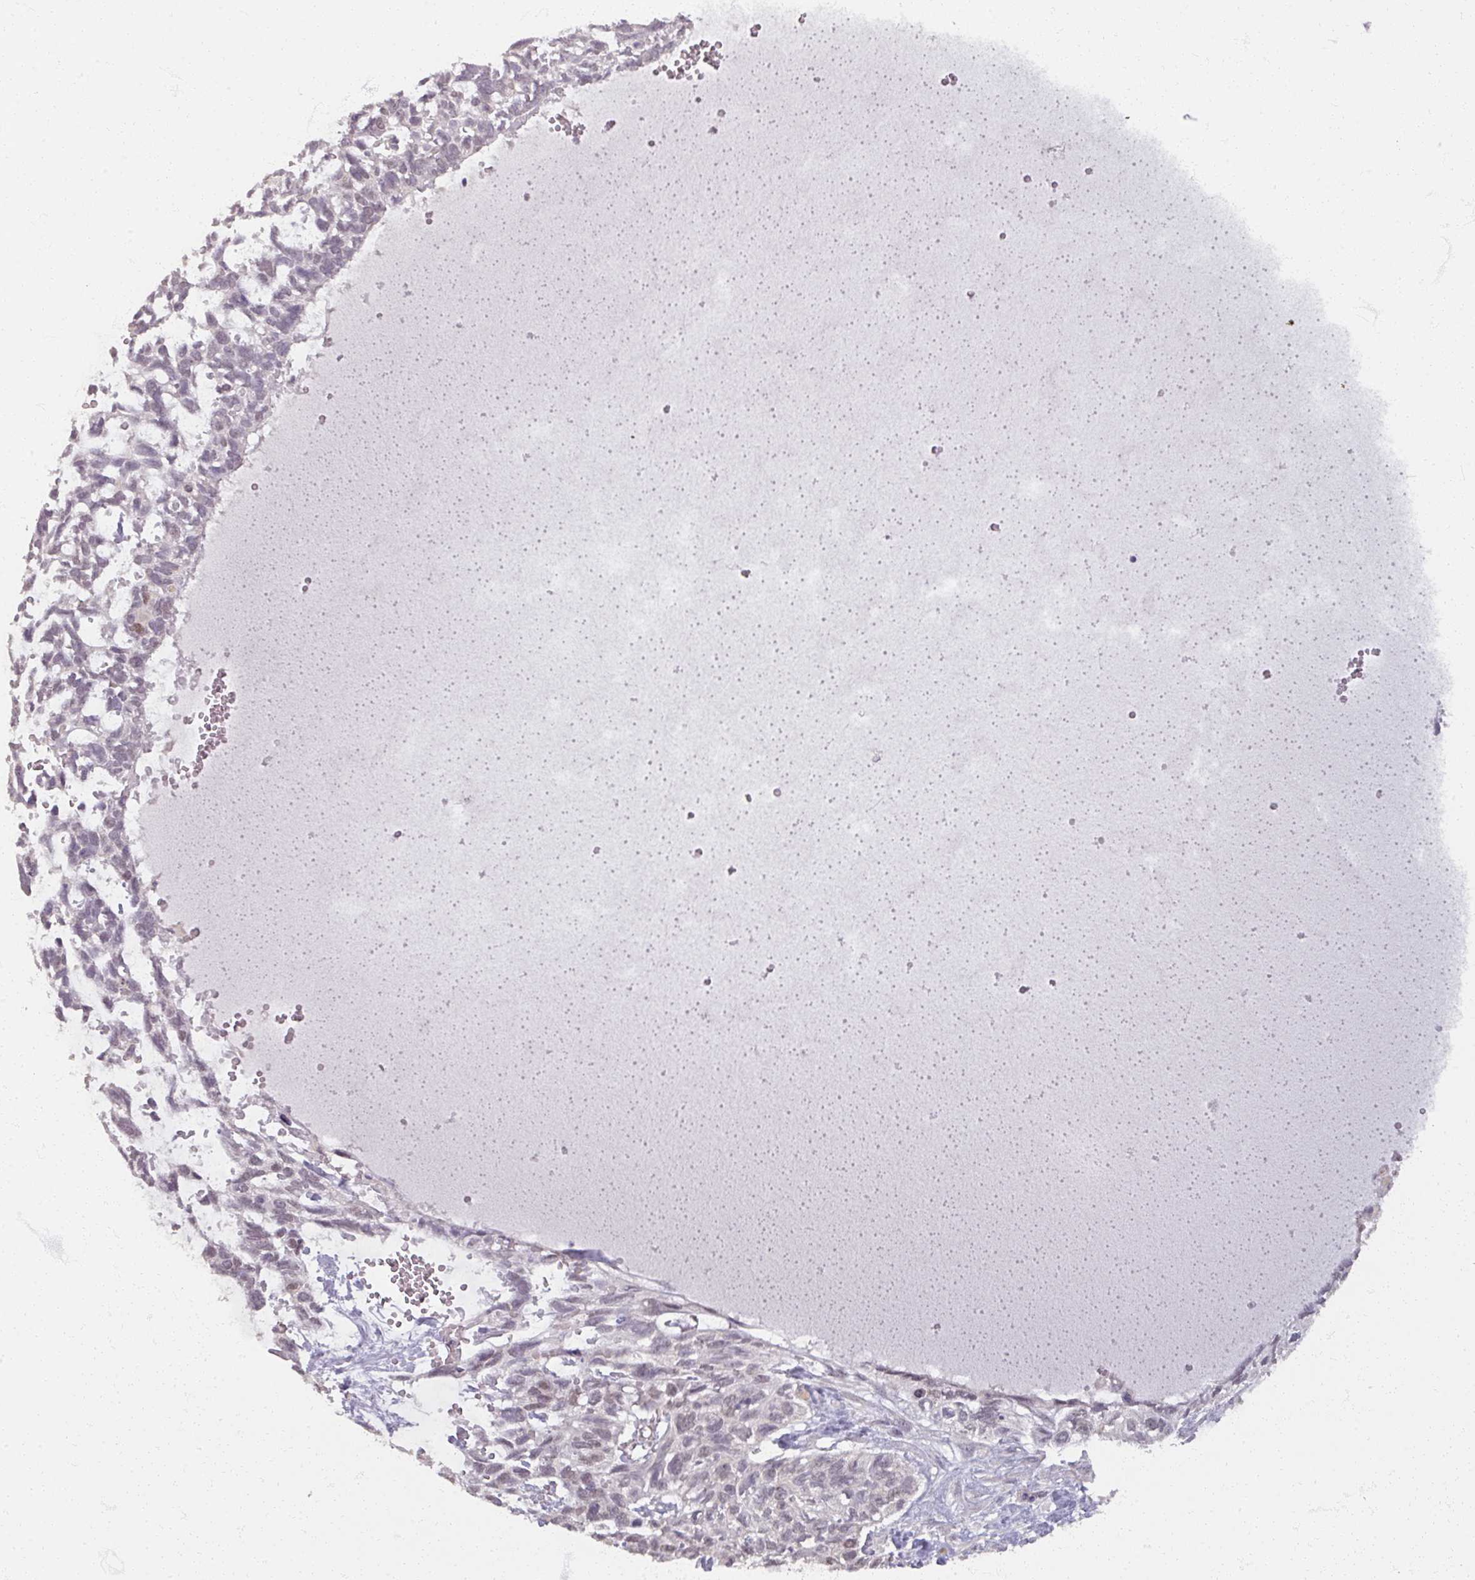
{"staining": {"intensity": "weak", "quantity": "<25%", "location": "nuclear"}, "tissue": "skin cancer", "cell_type": "Tumor cells", "image_type": "cancer", "snomed": [{"axis": "morphology", "description": "Basal cell carcinoma"}, {"axis": "topography", "description": "Skin"}], "caption": "An immunohistochemistry (IHC) histopathology image of skin basal cell carcinoma is shown. There is no staining in tumor cells of skin basal cell carcinoma. (Brightfield microscopy of DAB IHC at high magnification).", "gene": "SOX11", "patient": {"sex": "male", "age": 88}}